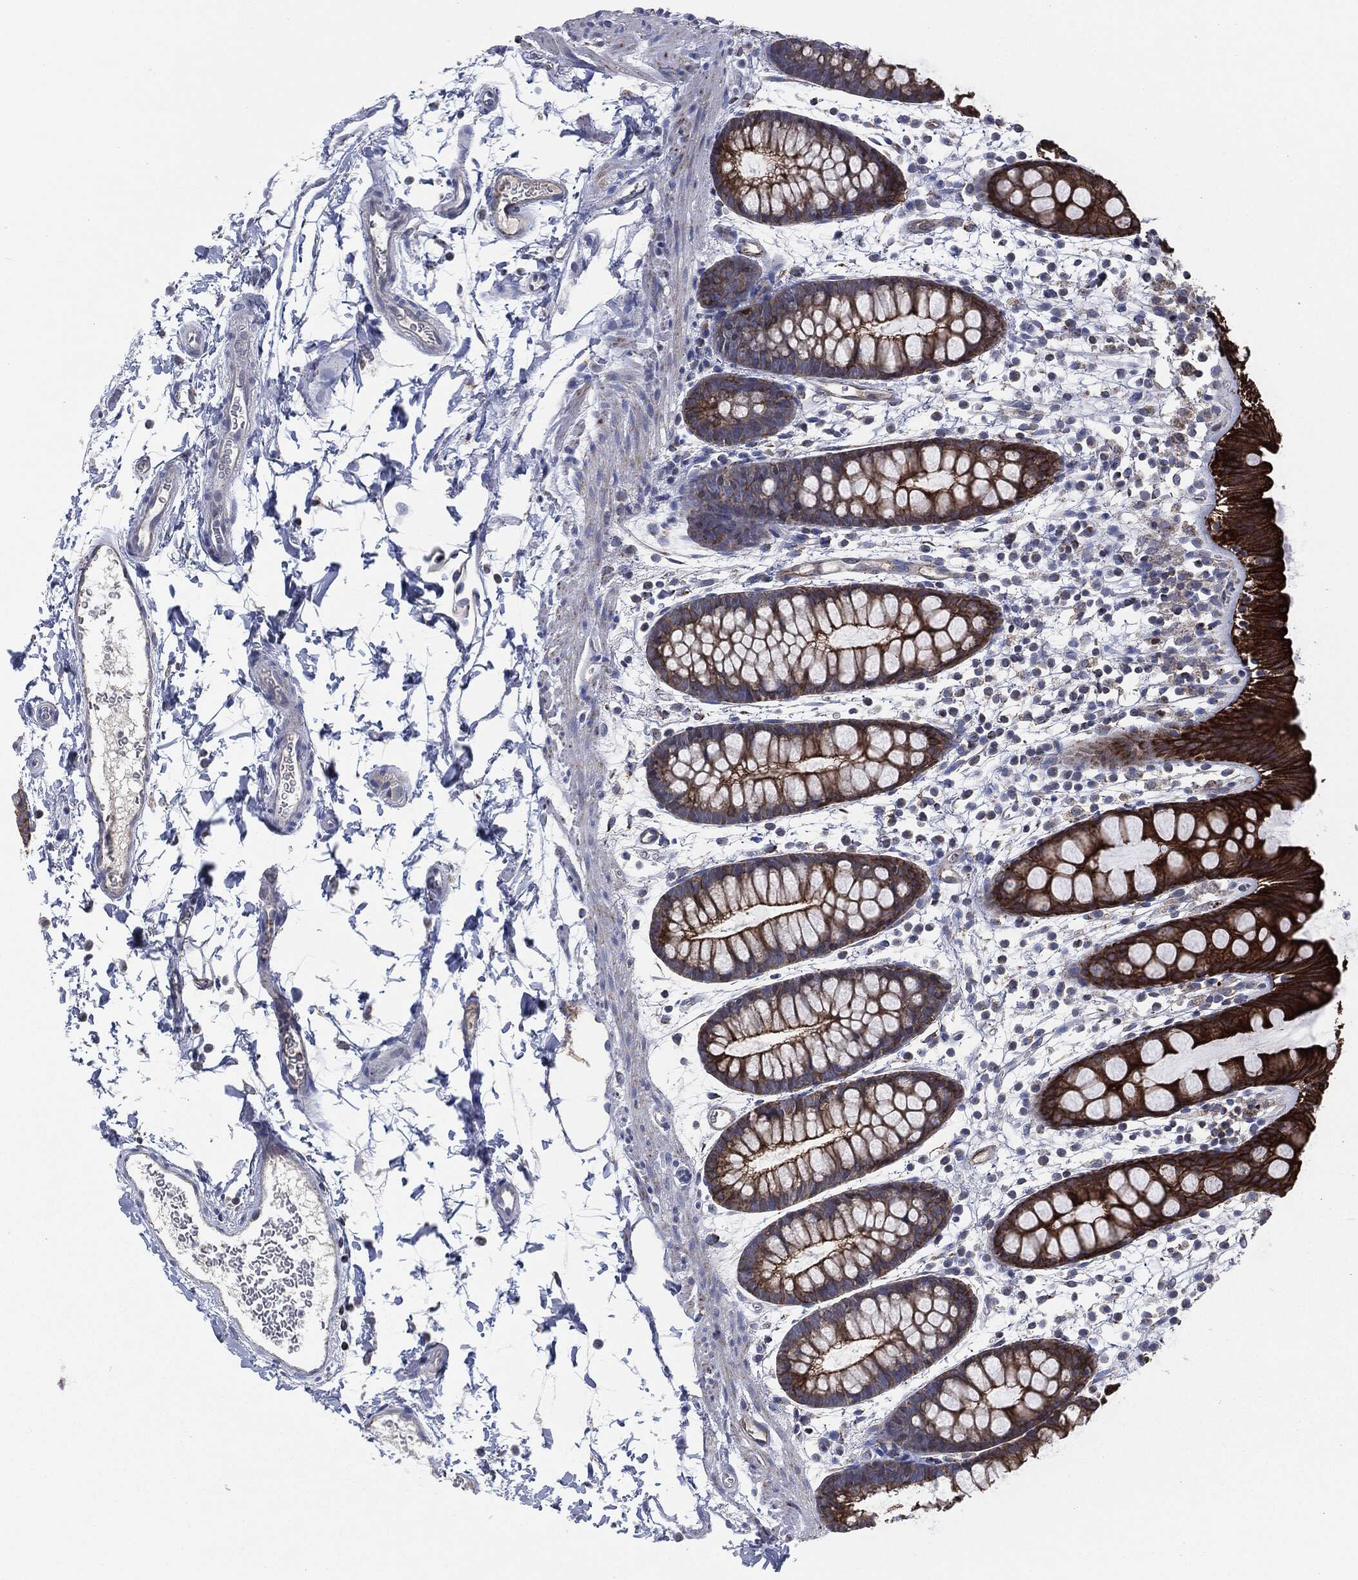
{"staining": {"intensity": "strong", "quantity": ">75%", "location": "cytoplasmic/membranous"}, "tissue": "rectum", "cell_type": "Glandular cells", "image_type": "normal", "snomed": [{"axis": "morphology", "description": "Normal tissue, NOS"}, {"axis": "topography", "description": "Rectum"}], "caption": "Protein expression analysis of unremarkable rectum exhibits strong cytoplasmic/membranous staining in about >75% of glandular cells.", "gene": "SHROOM2", "patient": {"sex": "male", "age": 57}}